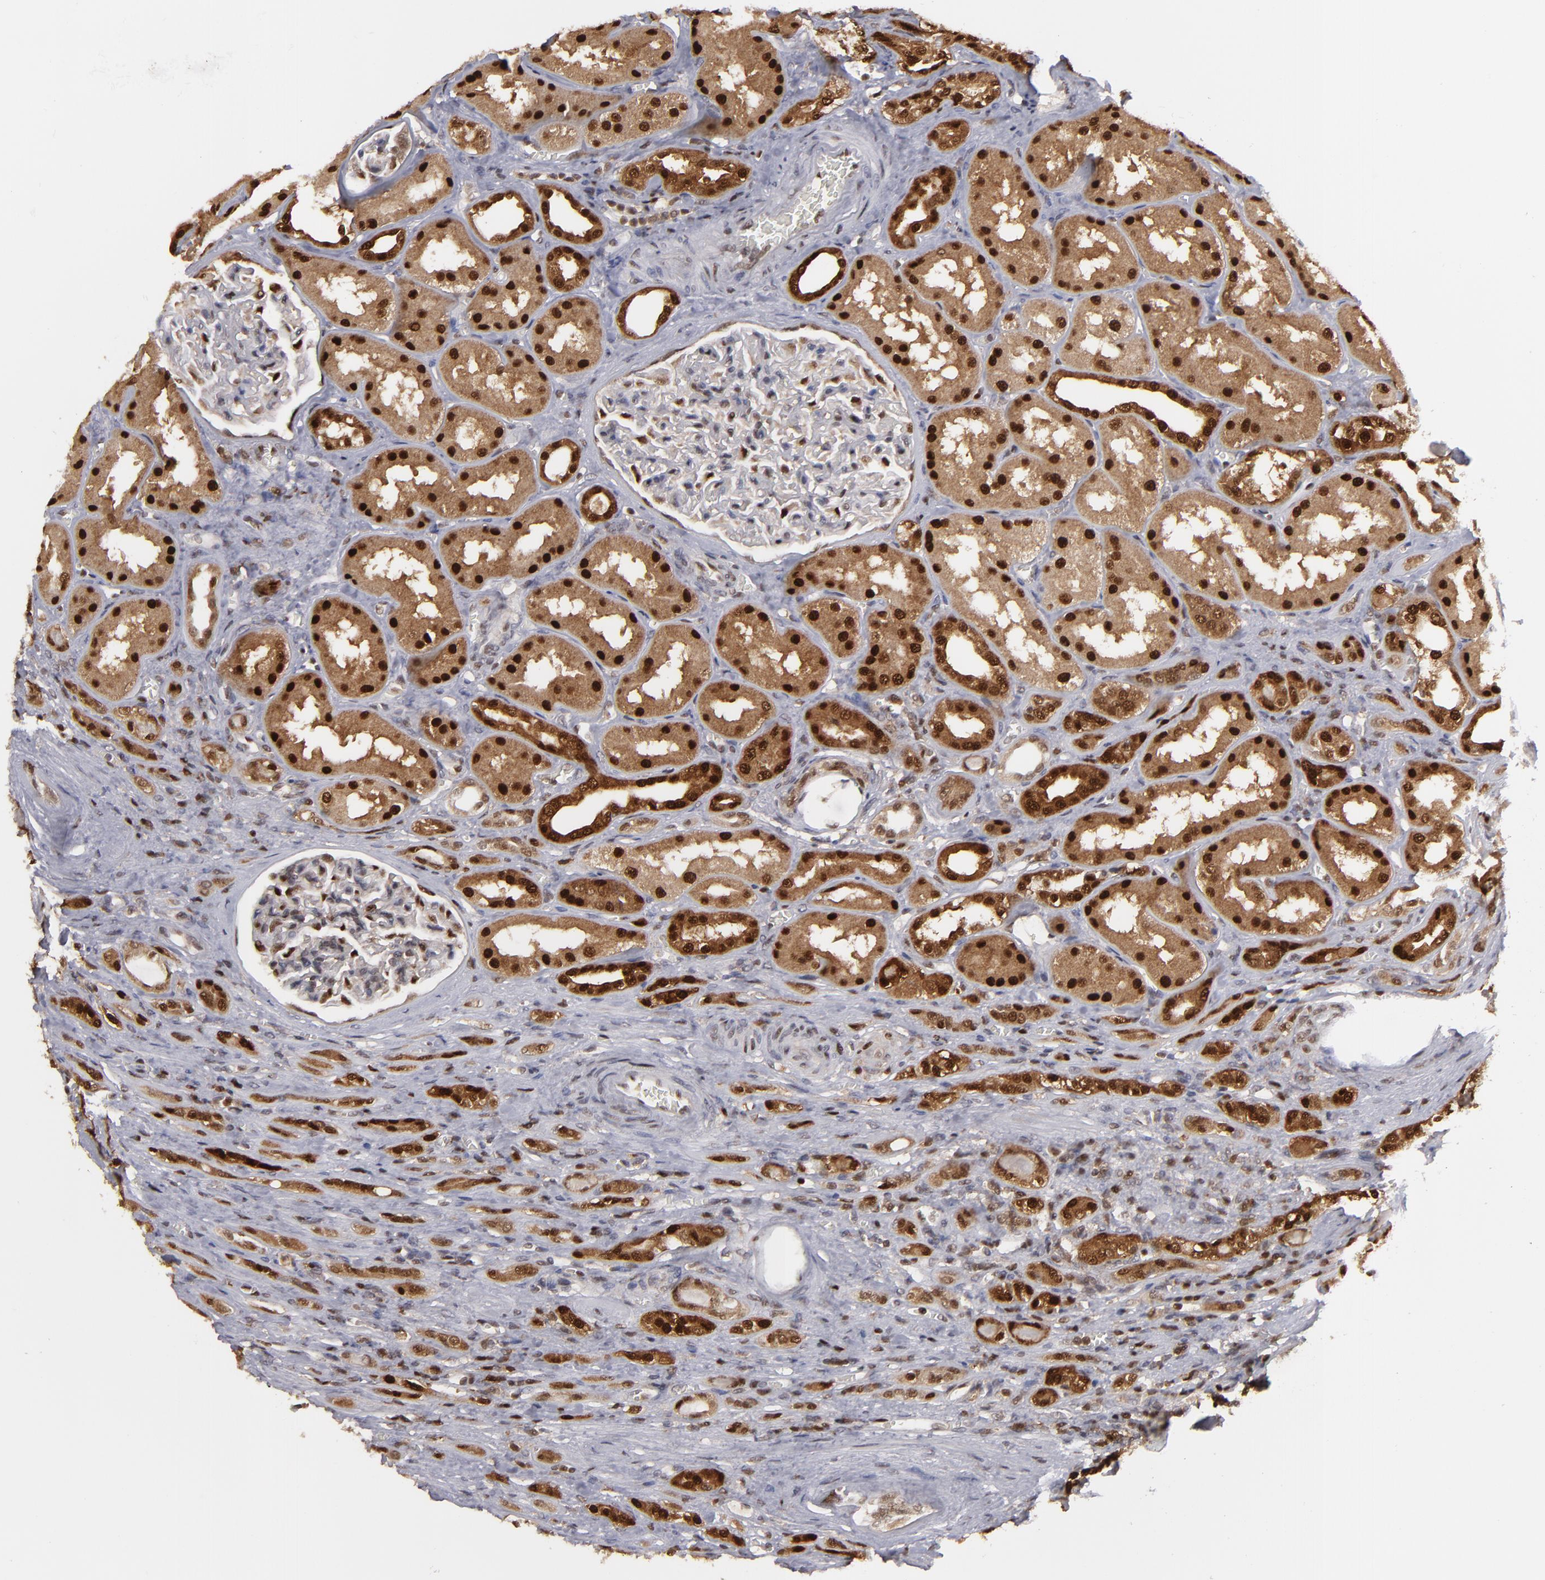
{"staining": {"intensity": "moderate", "quantity": ">75%", "location": "cytoplasmic/membranous,nuclear"}, "tissue": "renal cancer", "cell_type": "Tumor cells", "image_type": "cancer", "snomed": [{"axis": "morphology", "description": "Adenocarcinoma, NOS"}, {"axis": "topography", "description": "Kidney"}], "caption": "A photomicrograph of human renal cancer (adenocarcinoma) stained for a protein exhibits moderate cytoplasmic/membranous and nuclear brown staining in tumor cells. (DAB = brown stain, brightfield microscopy at high magnification).", "gene": "GSR", "patient": {"sex": "male", "age": 46}}